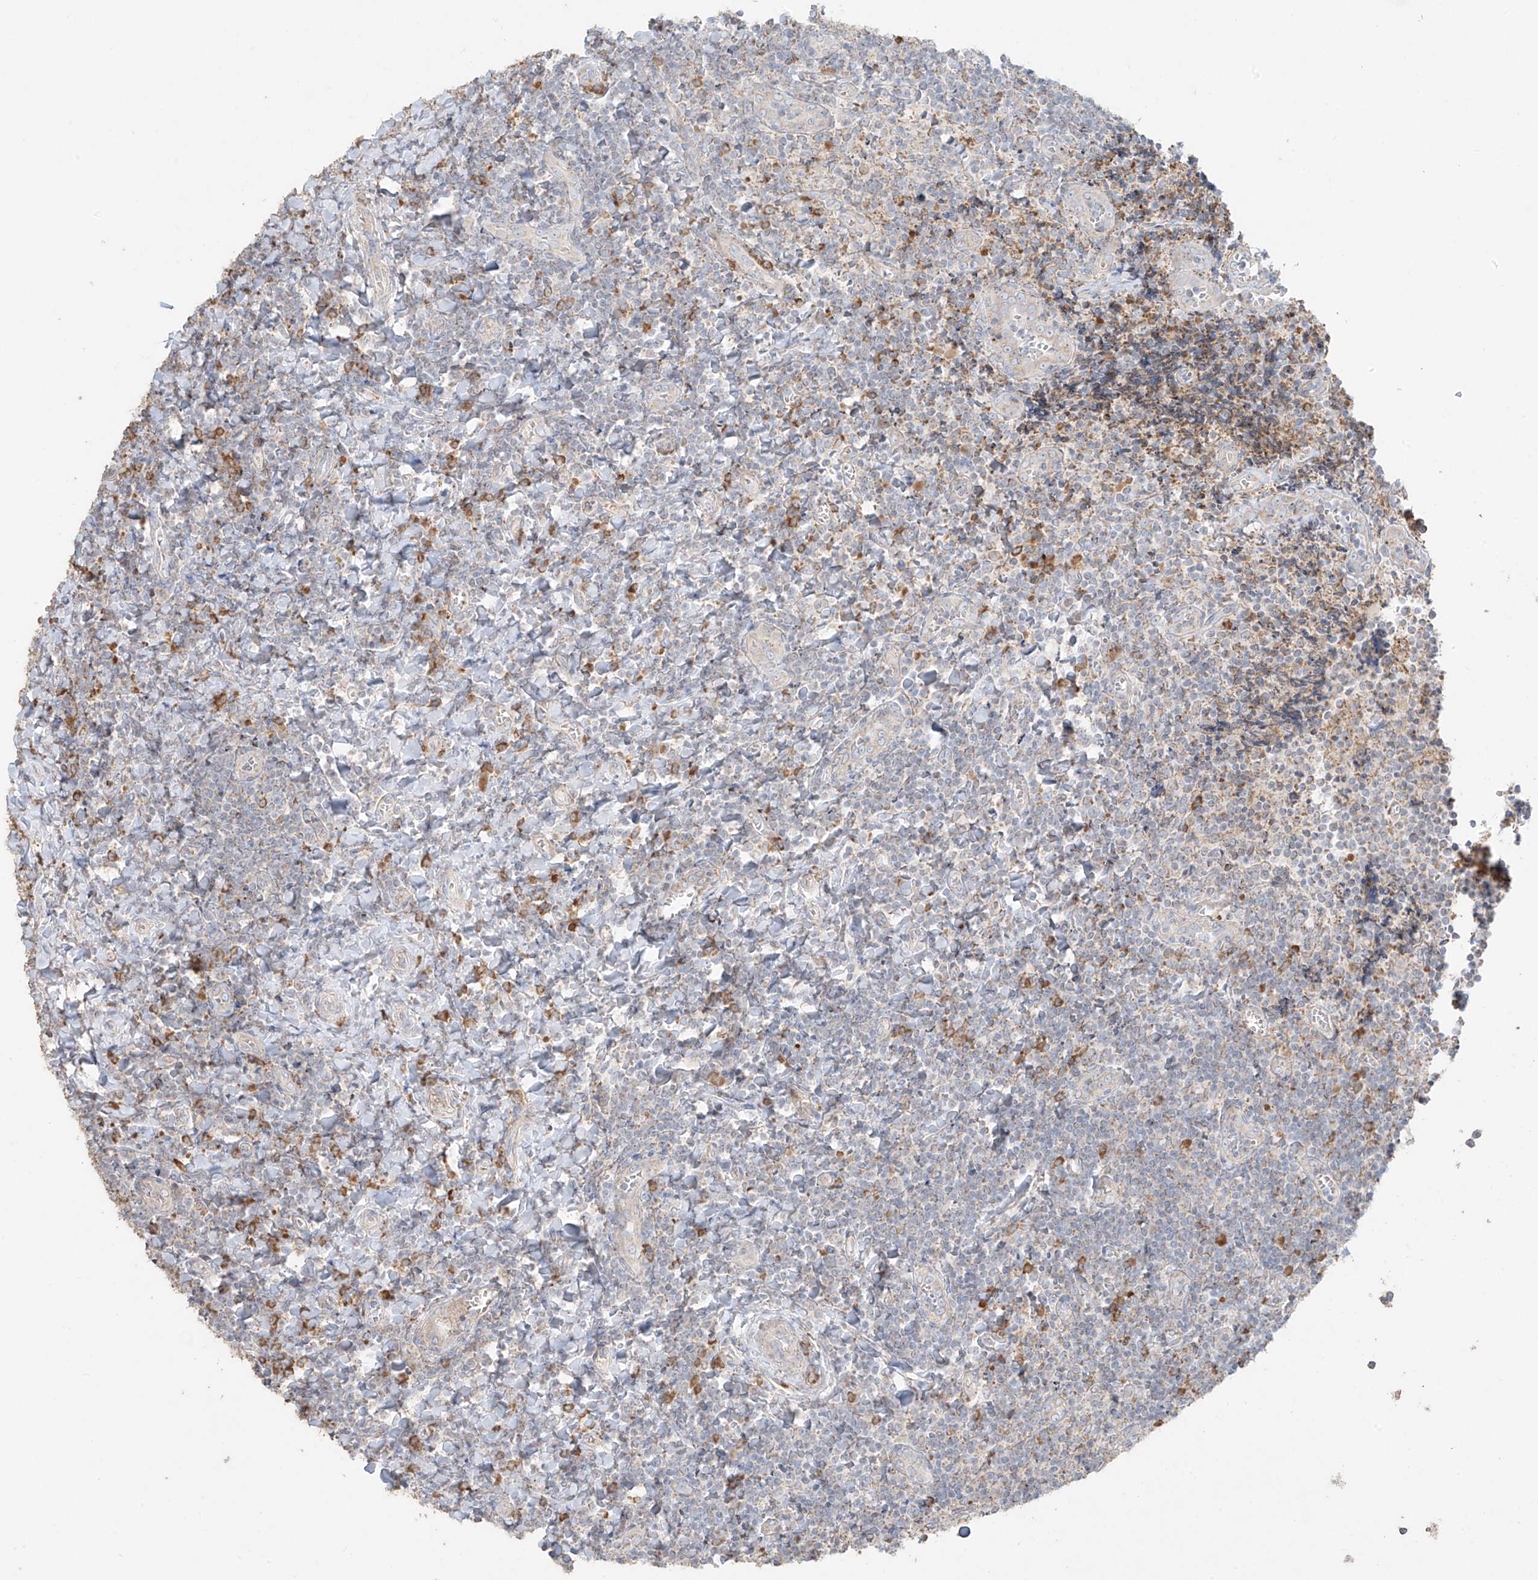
{"staining": {"intensity": "moderate", "quantity": "25%-75%", "location": "cytoplasmic/membranous"}, "tissue": "tonsil", "cell_type": "Germinal center cells", "image_type": "normal", "snomed": [{"axis": "morphology", "description": "Normal tissue, NOS"}, {"axis": "topography", "description": "Tonsil"}], "caption": "A brown stain shows moderate cytoplasmic/membranous staining of a protein in germinal center cells of unremarkable tonsil. Using DAB (3,3'-diaminobenzidine) (brown) and hematoxylin (blue) stains, captured at high magnification using brightfield microscopy.", "gene": "COLGALT2", "patient": {"sex": "male", "age": 27}}